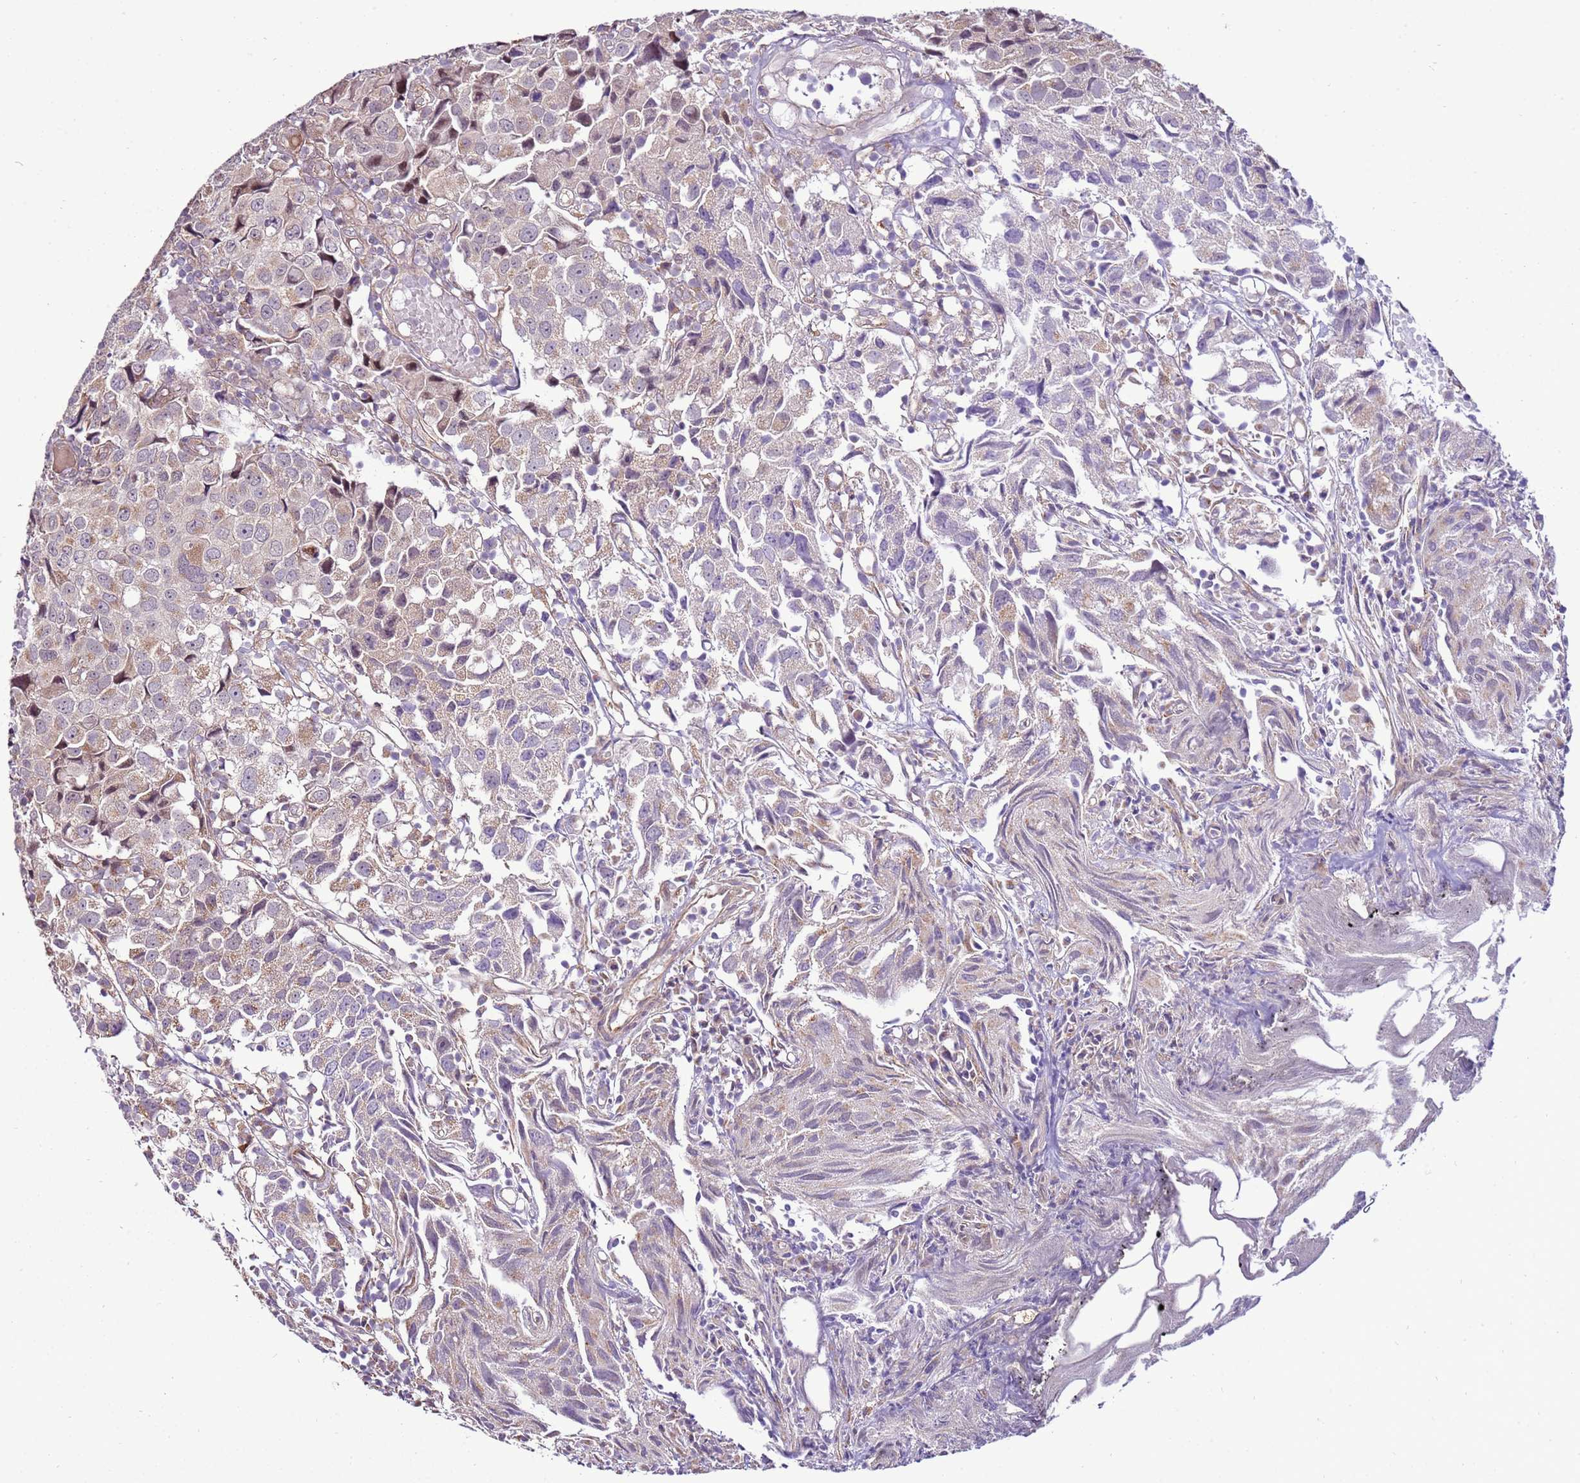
{"staining": {"intensity": "weak", "quantity": "<25%", "location": "cytoplasmic/membranous"}, "tissue": "urothelial cancer", "cell_type": "Tumor cells", "image_type": "cancer", "snomed": [{"axis": "morphology", "description": "Urothelial carcinoma, High grade"}, {"axis": "topography", "description": "Urinary bladder"}], "caption": "A high-resolution image shows immunohistochemistry (IHC) staining of high-grade urothelial carcinoma, which exhibits no significant staining in tumor cells.", "gene": "SCARA3", "patient": {"sex": "female", "age": 75}}